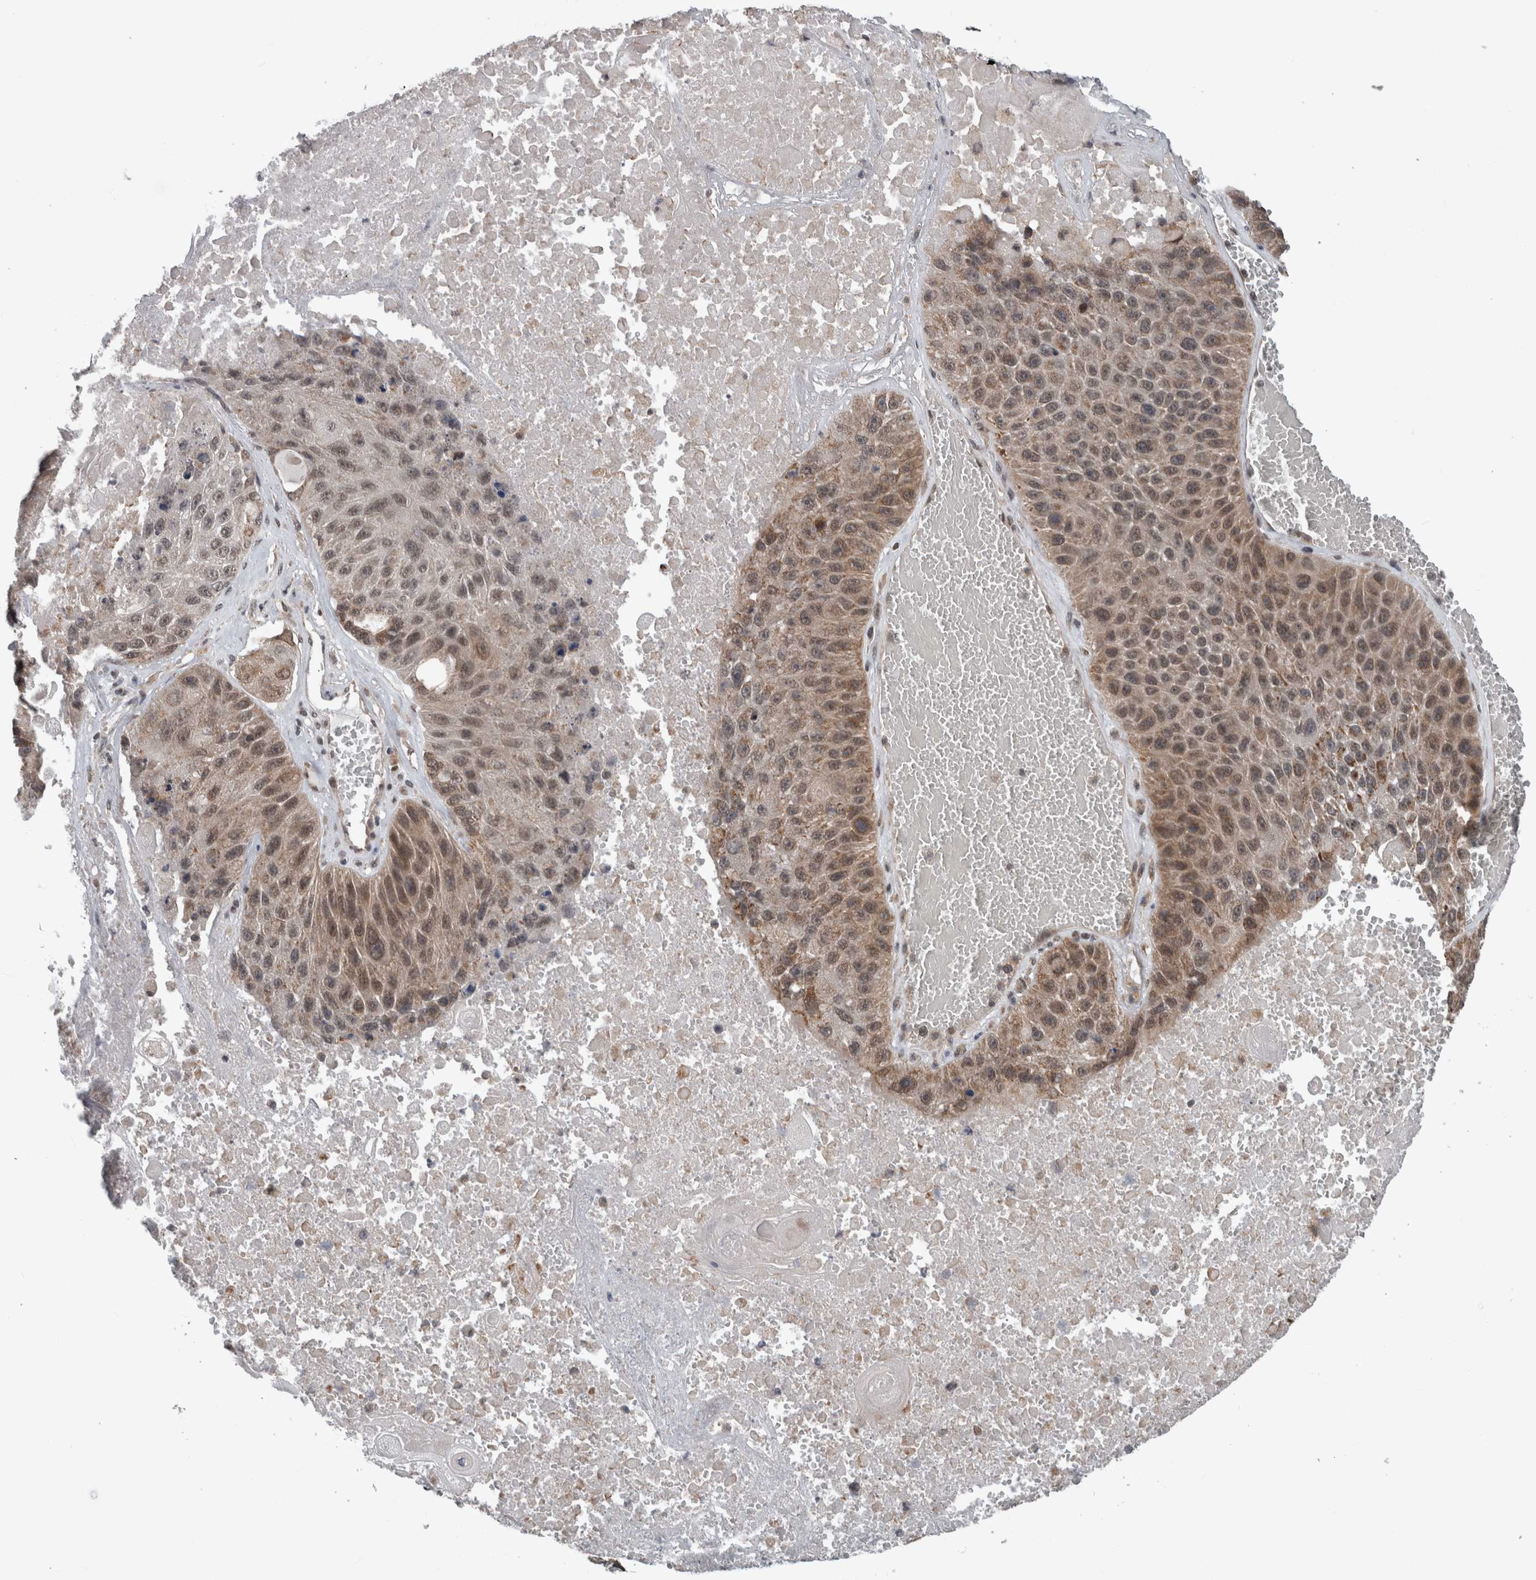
{"staining": {"intensity": "weak", "quantity": ">75%", "location": "cytoplasmic/membranous,nuclear"}, "tissue": "lung cancer", "cell_type": "Tumor cells", "image_type": "cancer", "snomed": [{"axis": "morphology", "description": "Squamous cell carcinoma, NOS"}, {"axis": "topography", "description": "Lung"}], "caption": "Immunohistochemistry (IHC) staining of squamous cell carcinoma (lung), which demonstrates low levels of weak cytoplasmic/membranous and nuclear positivity in approximately >75% of tumor cells indicating weak cytoplasmic/membranous and nuclear protein expression. The staining was performed using DAB (3,3'-diaminobenzidine) (brown) for protein detection and nuclei were counterstained in hematoxylin (blue).", "gene": "ENY2", "patient": {"sex": "male", "age": 61}}